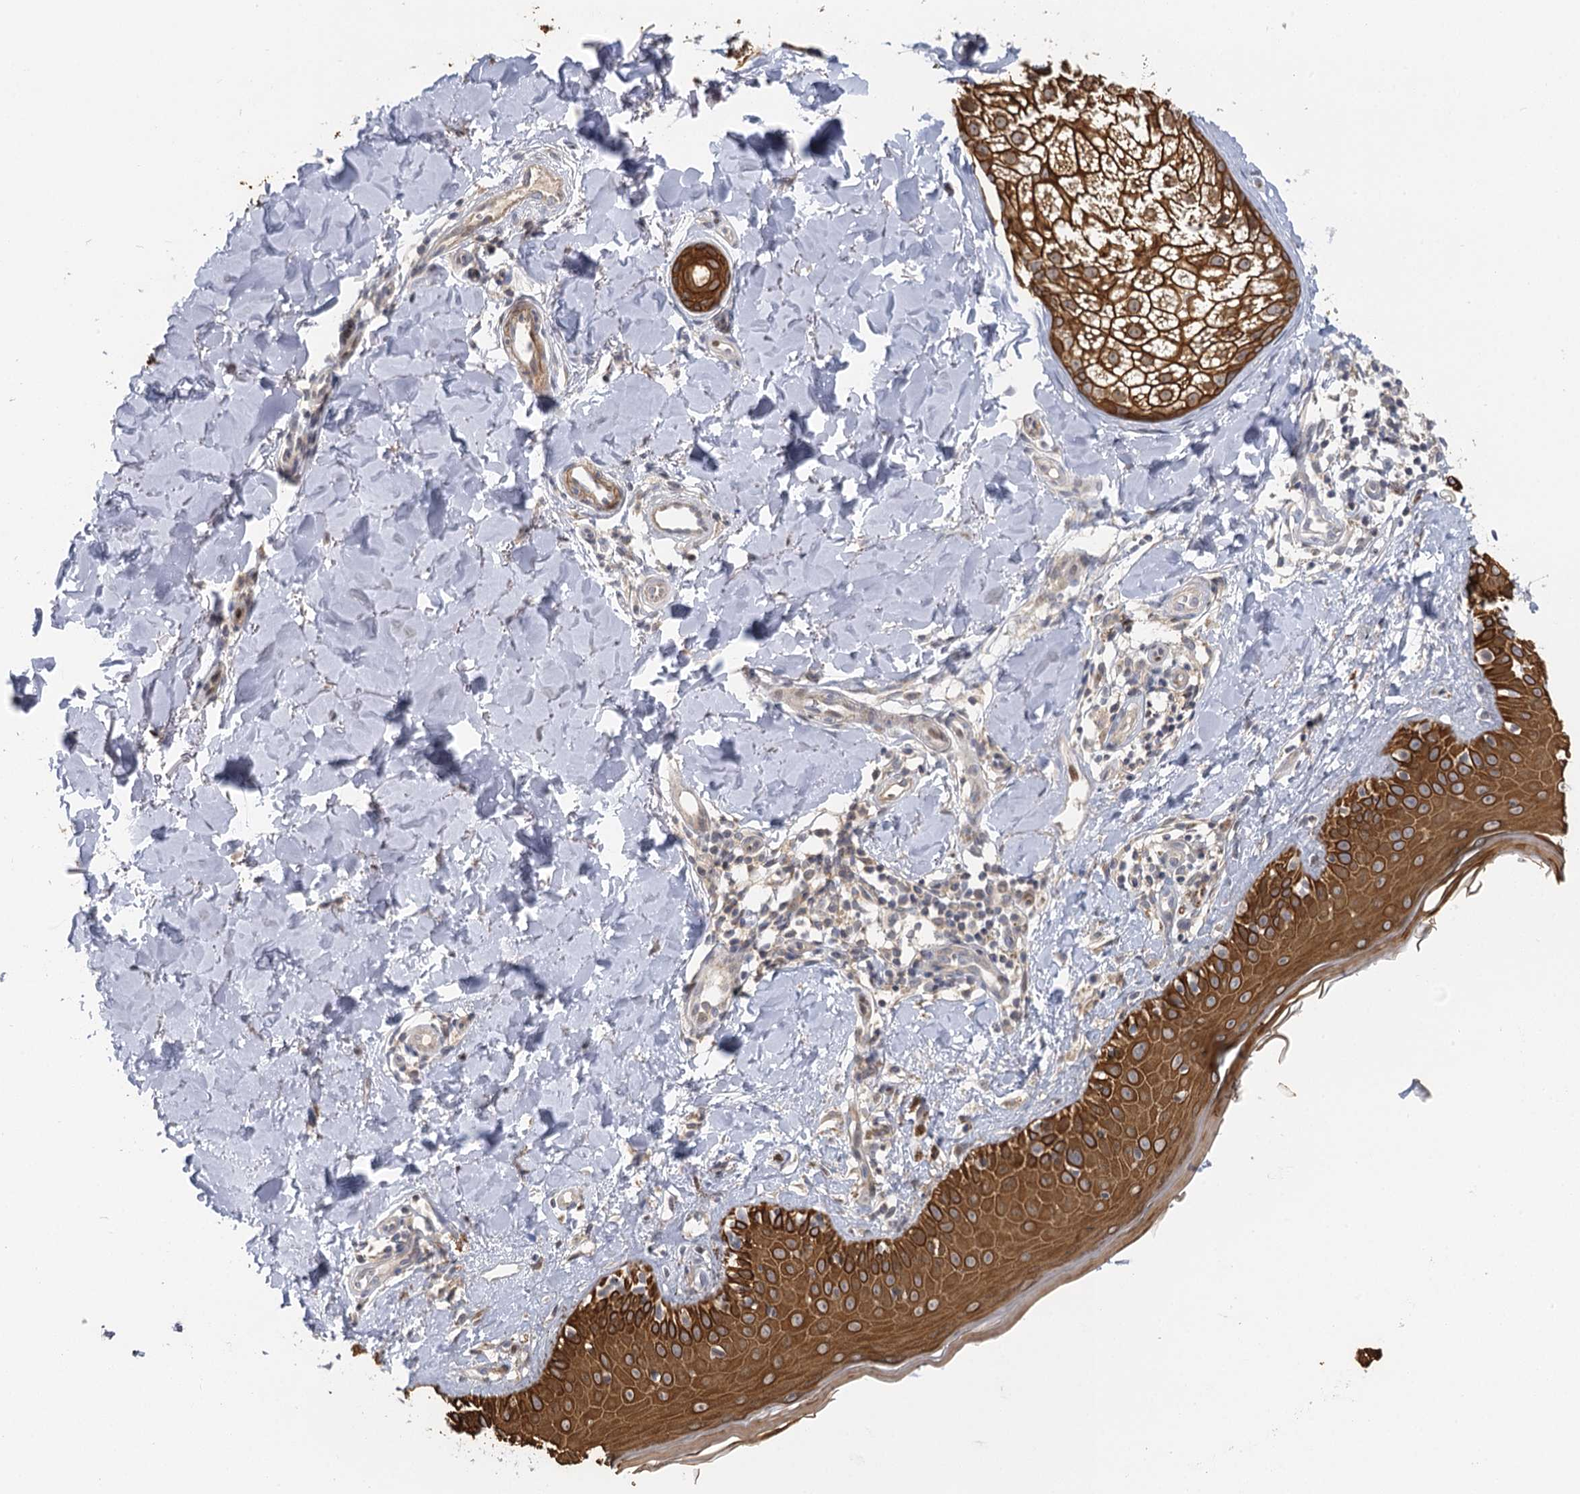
{"staining": {"intensity": "negative", "quantity": "none", "location": "none"}, "tissue": "skin", "cell_type": "Fibroblasts", "image_type": "normal", "snomed": [{"axis": "morphology", "description": "Normal tissue, NOS"}, {"axis": "topography", "description": "Skin"}], "caption": "Immunohistochemical staining of benign skin exhibits no significant staining in fibroblasts.", "gene": "IL11RA", "patient": {"sex": "male", "age": 52}}